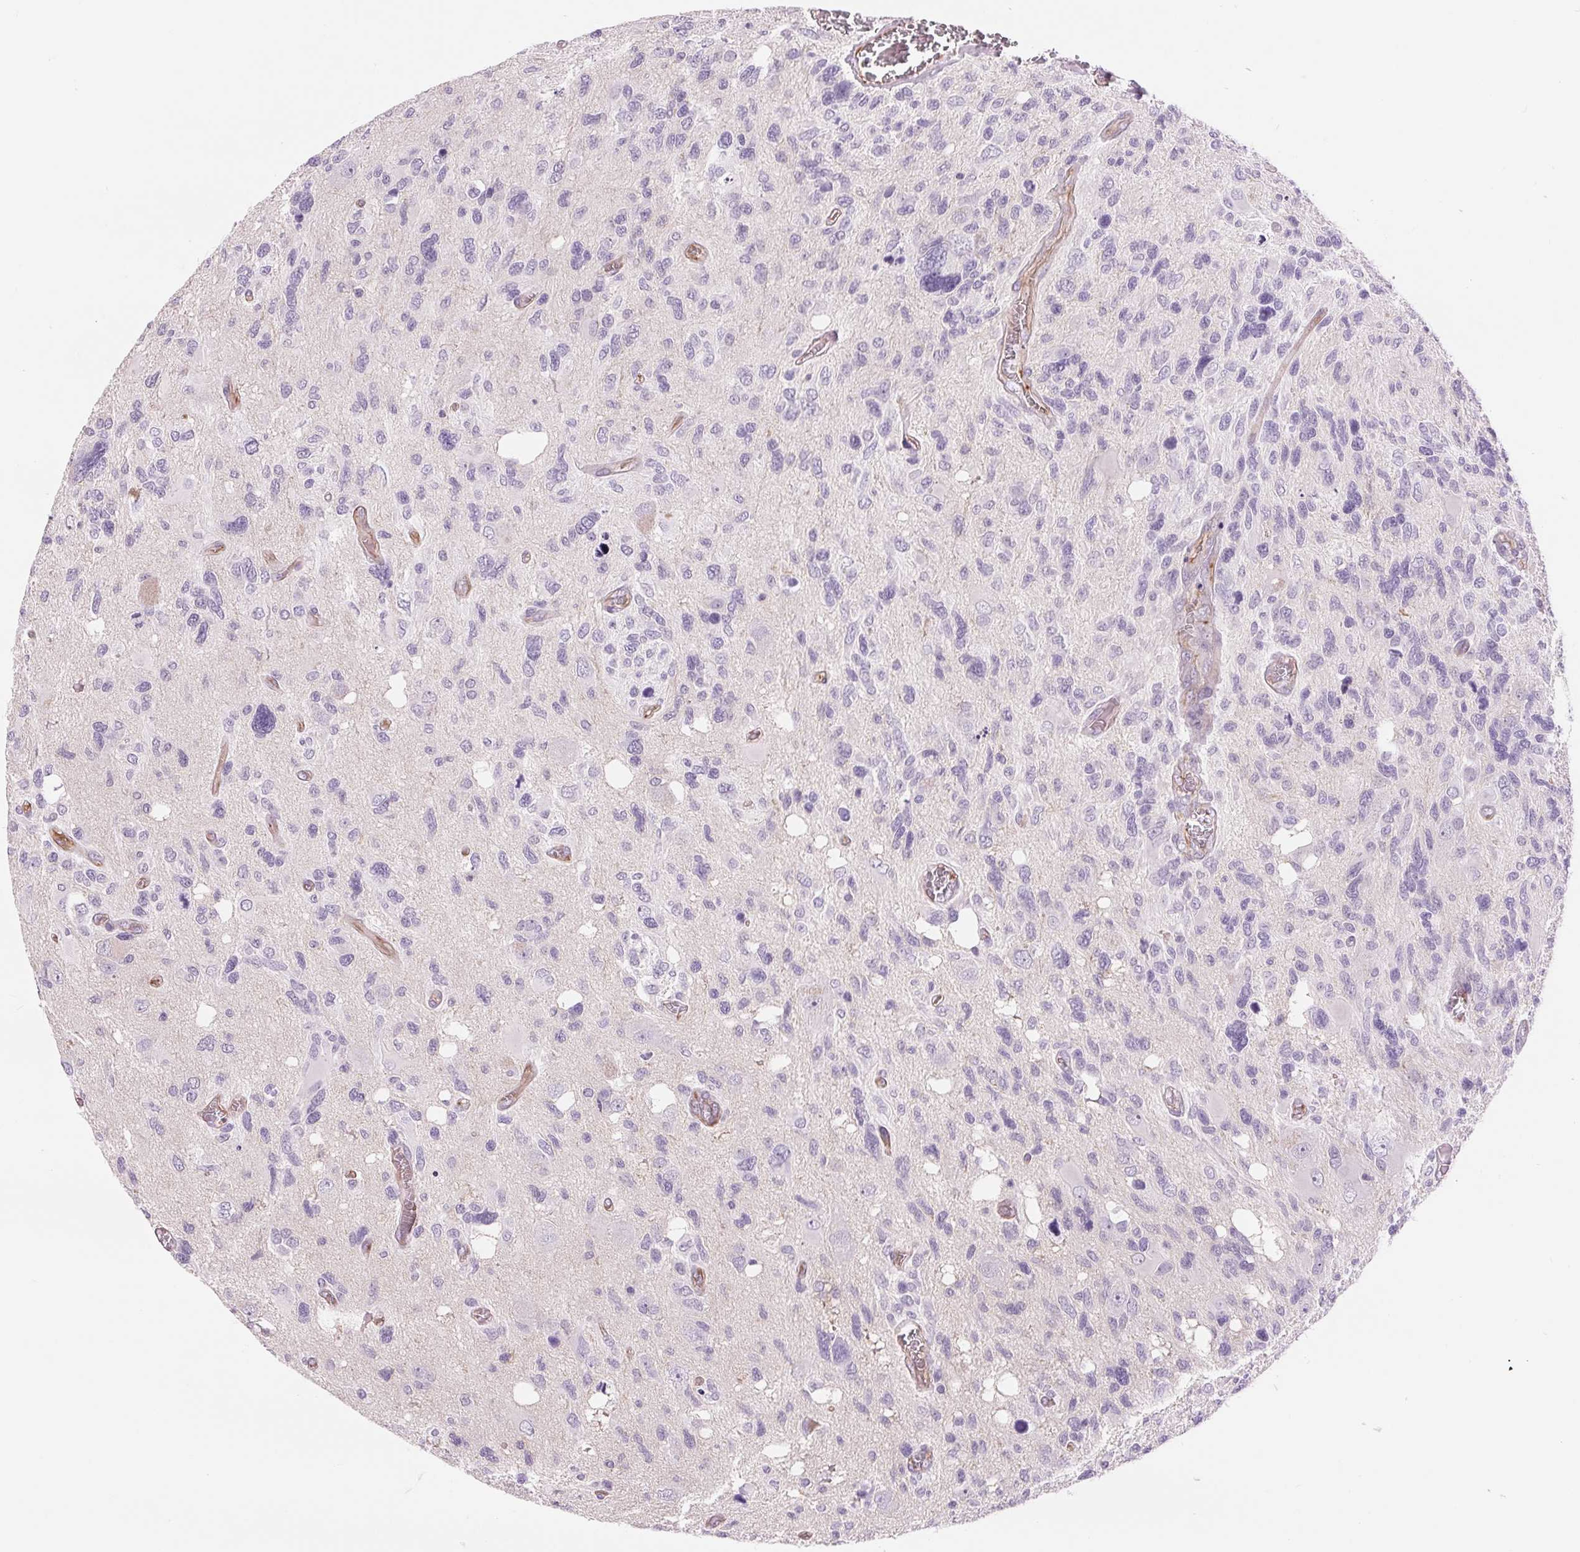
{"staining": {"intensity": "negative", "quantity": "none", "location": "none"}, "tissue": "glioma", "cell_type": "Tumor cells", "image_type": "cancer", "snomed": [{"axis": "morphology", "description": "Glioma, malignant, High grade"}, {"axis": "topography", "description": "Brain"}], "caption": "Protein analysis of glioma demonstrates no significant positivity in tumor cells.", "gene": "DIXDC1", "patient": {"sex": "male", "age": 49}}